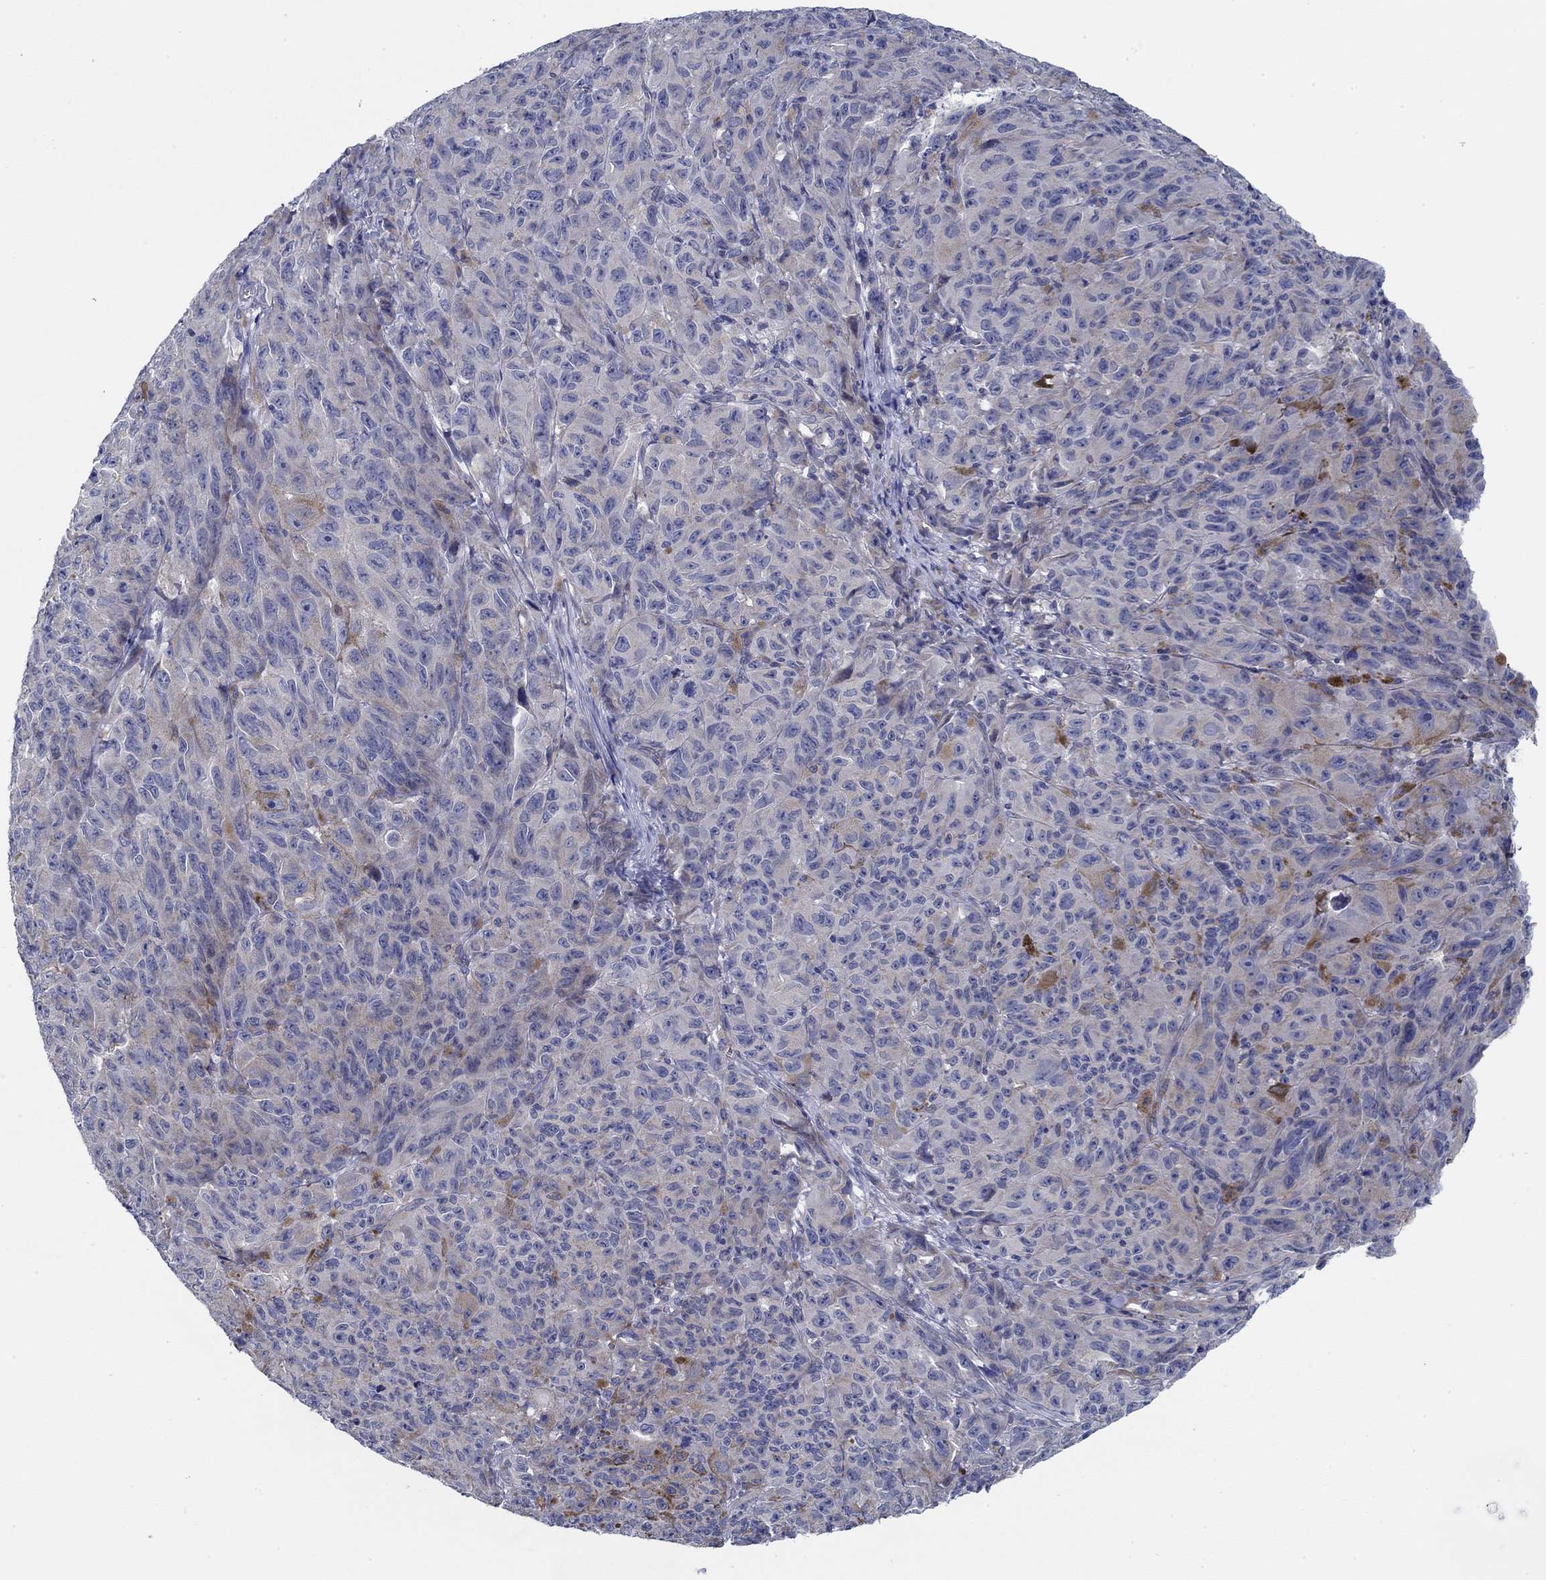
{"staining": {"intensity": "moderate", "quantity": "<25%", "location": "cytoplasmic/membranous"}, "tissue": "melanoma", "cell_type": "Tumor cells", "image_type": "cancer", "snomed": [{"axis": "morphology", "description": "Malignant melanoma, NOS"}, {"axis": "topography", "description": "Vulva, labia, clitoris and Bartholin´s gland, NO"}], "caption": "This image demonstrates melanoma stained with immunohistochemistry (IHC) to label a protein in brown. The cytoplasmic/membranous of tumor cells show moderate positivity for the protein. Nuclei are counter-stained blue.", "gene": "CFAP61", "patient": {"sex": "female", "age": 75}}